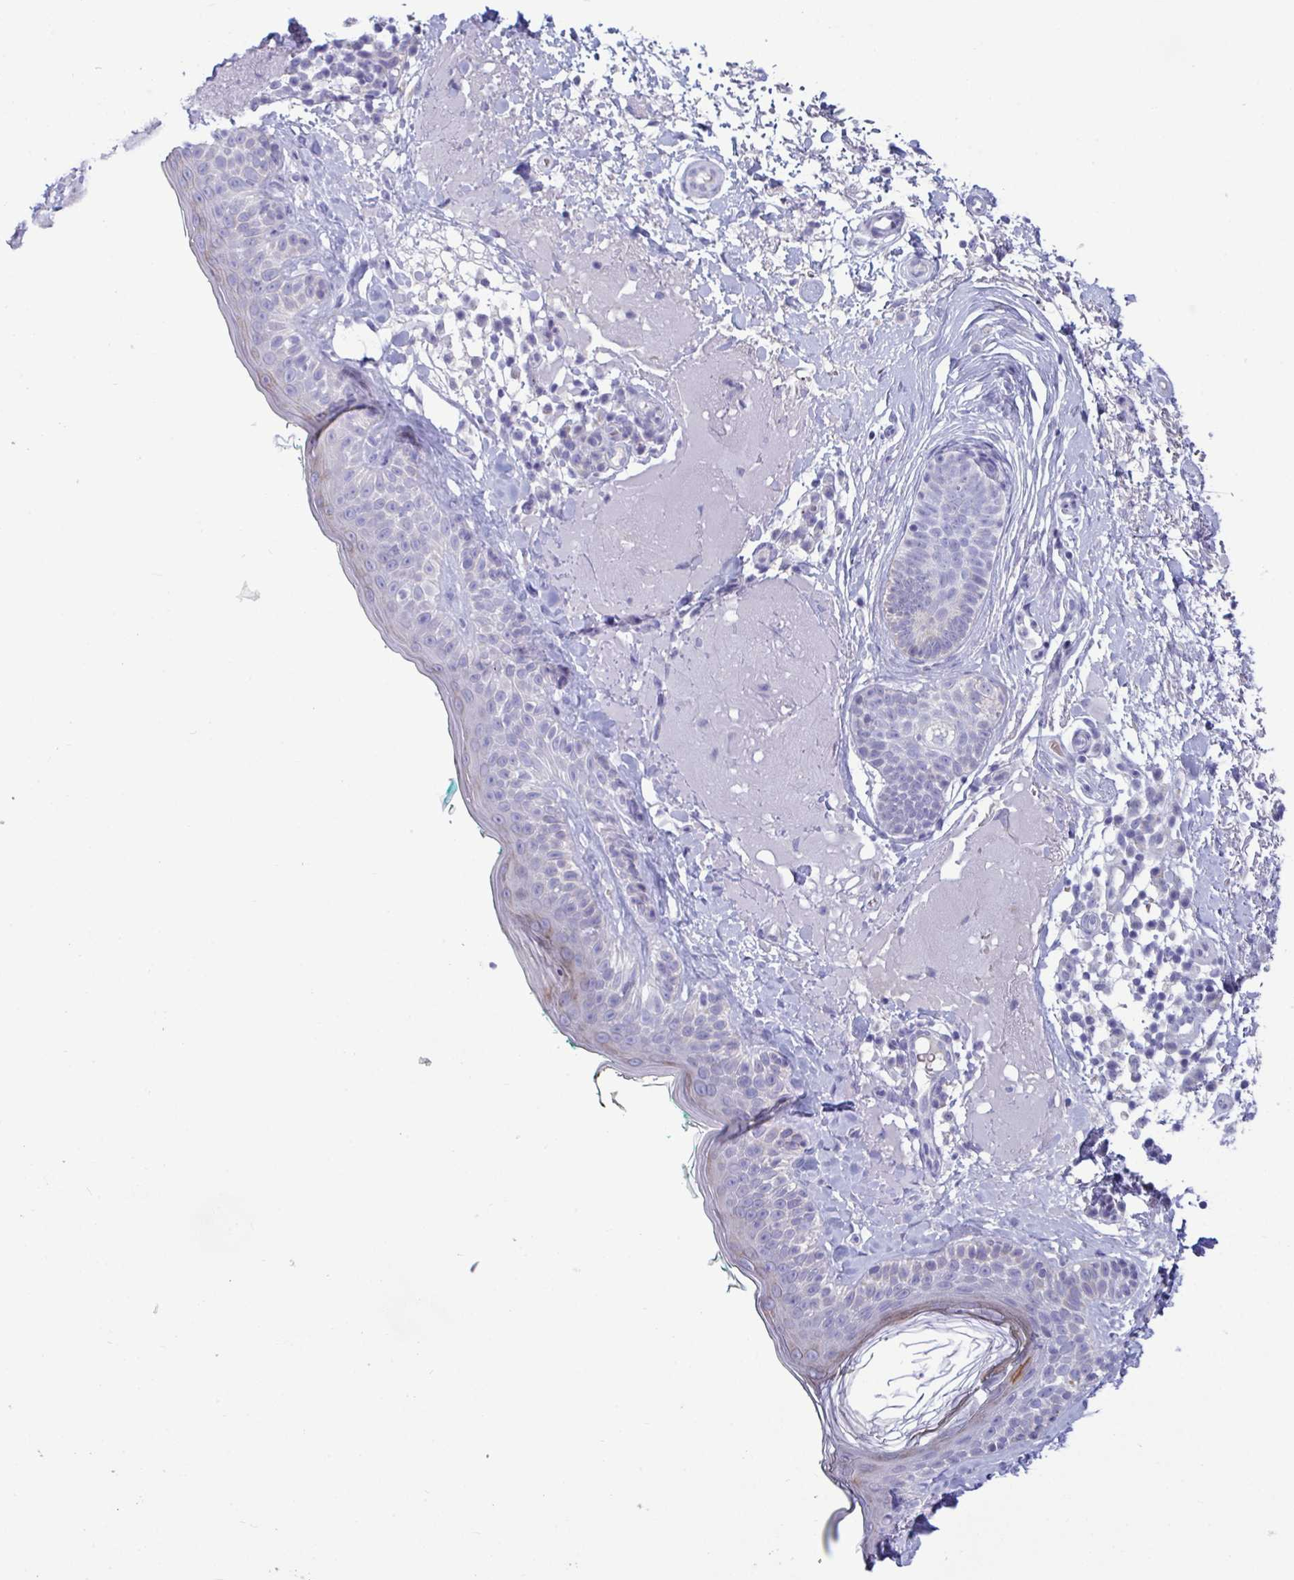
{"staining": {"intensity": "negative", "quantity": "none", "location": "none"}, "tissue": "skin", "cell_type": "Fibroblasts", "image_type": "normal", "snomed": [{"axis": "morphology", "description": "Normal tissue, NOS"}, {"axis": "topography", "description": "Skin"}], "caption": "This is a histopathology image of IHC staining of unremarkable skin, which shows no positivity in fibroblasts.", "gene": "TAS2R38", "patient": {"sex": "male", "age": 73}}